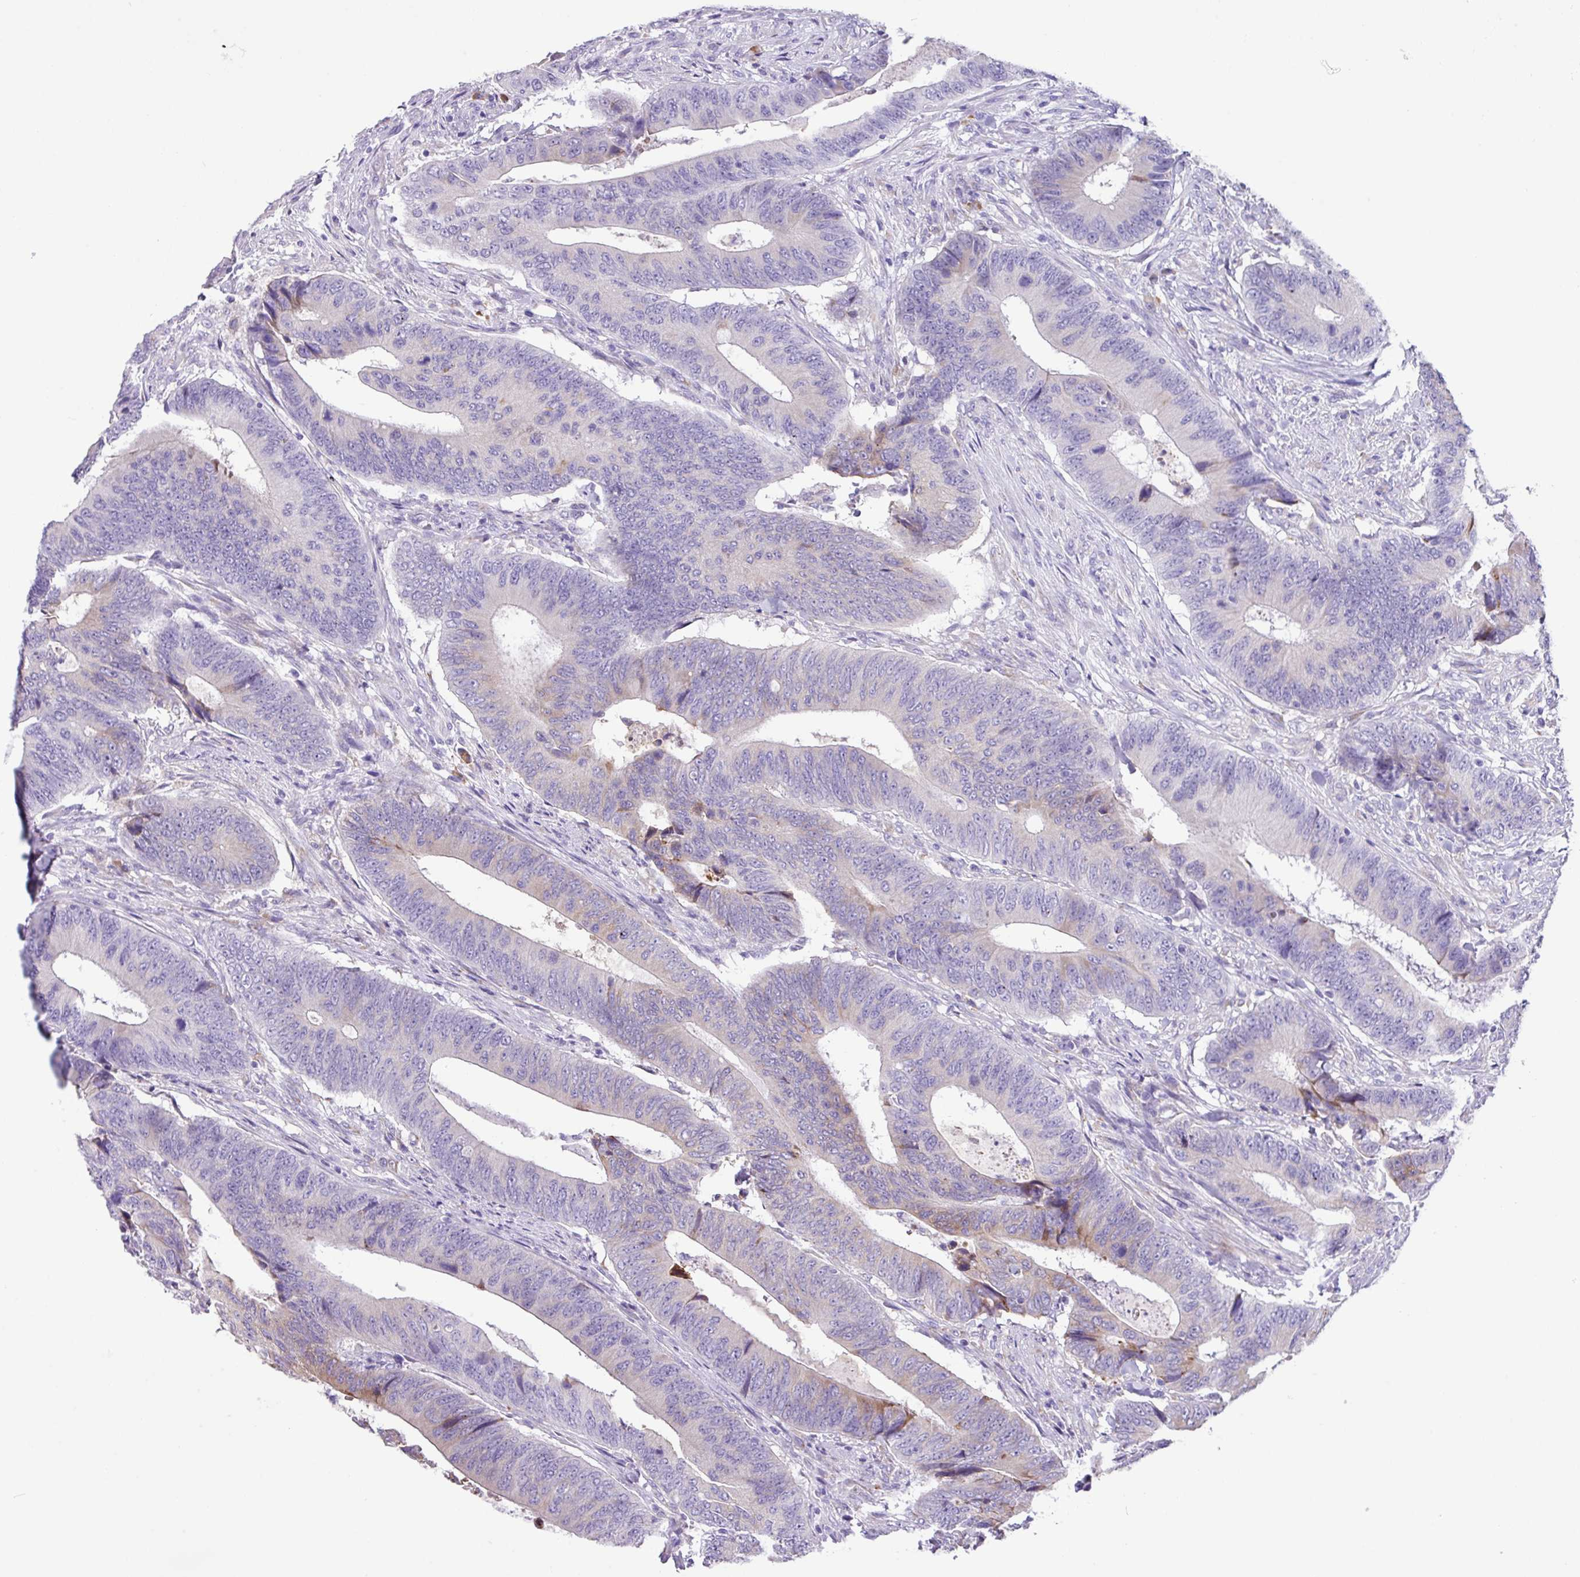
{"staining": {"intensity": "weak", "quantity": "<25%", "location": "cytoplasmic/membranous"}, "tissue": "colorectal cancer", "cell_type": "Tumor cells", "image_type": "cancer", "snomed": [{"axis": "morphology", "description": "Adenocarcinoma, NOS"}, {"axis": "topography", "description": "Colon"}], "caption": "Tumor cells are negative for protein expression in human colorectal cancer (adenocarcinoma).", "gene": "RGS21", "patient": {"sex": "male", "age": 87}}